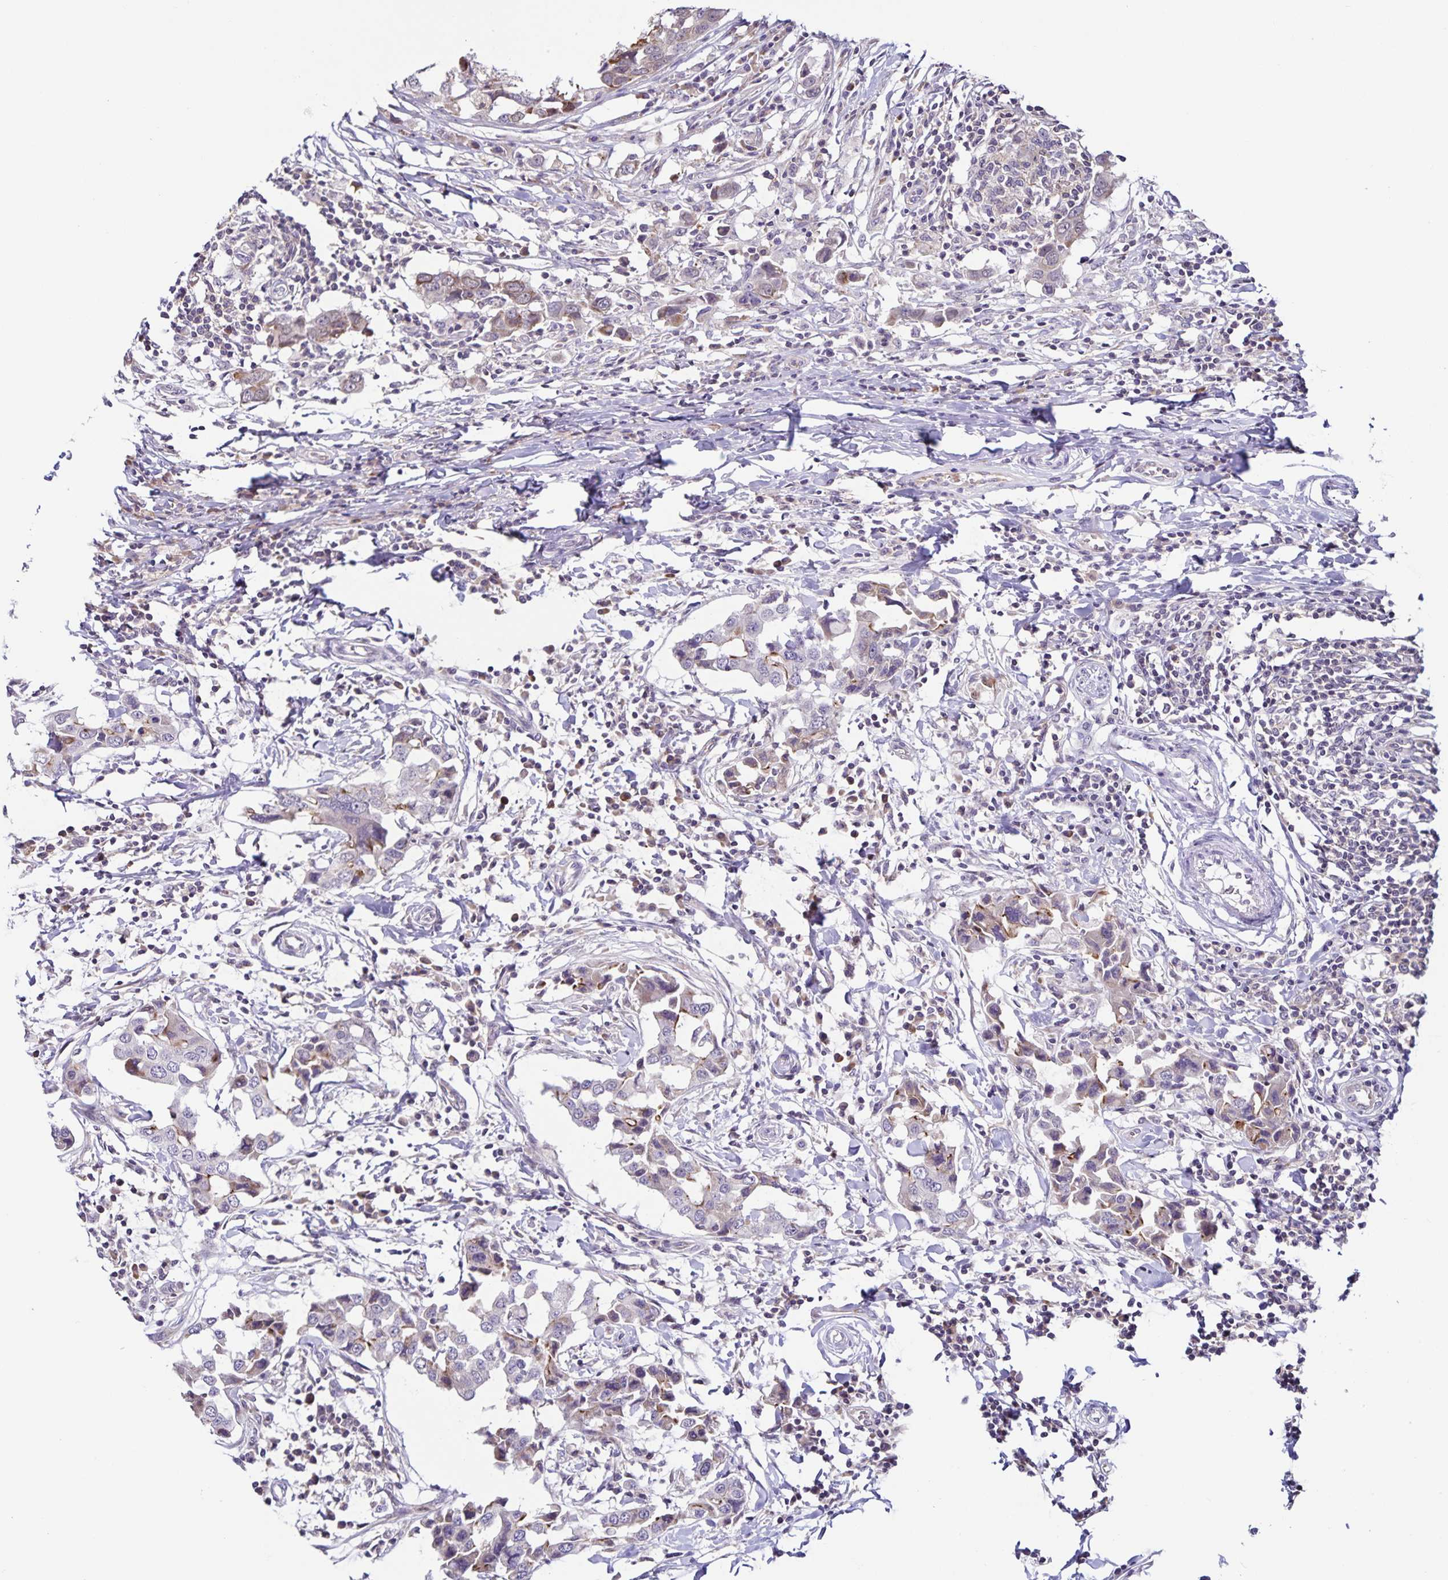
{"staining": {"intensity": "weak", "quantity": "<25%", "location": "cytoplasmic/membranous"}, "tissue": "breast cancer", "cell_type": "Tumor cells", "image_type": "cancer", "snomed": [{"axis": "morphology", "description": "Duct carcinoma"}, {"axis": "topography", "description": "Breast"}], "caption": "Immunohistochemical staining of breast cancer reveals no significant positivity in tumor cells.", "gene": "STPG4", "patient": {"sex": "female", "age": 27}}